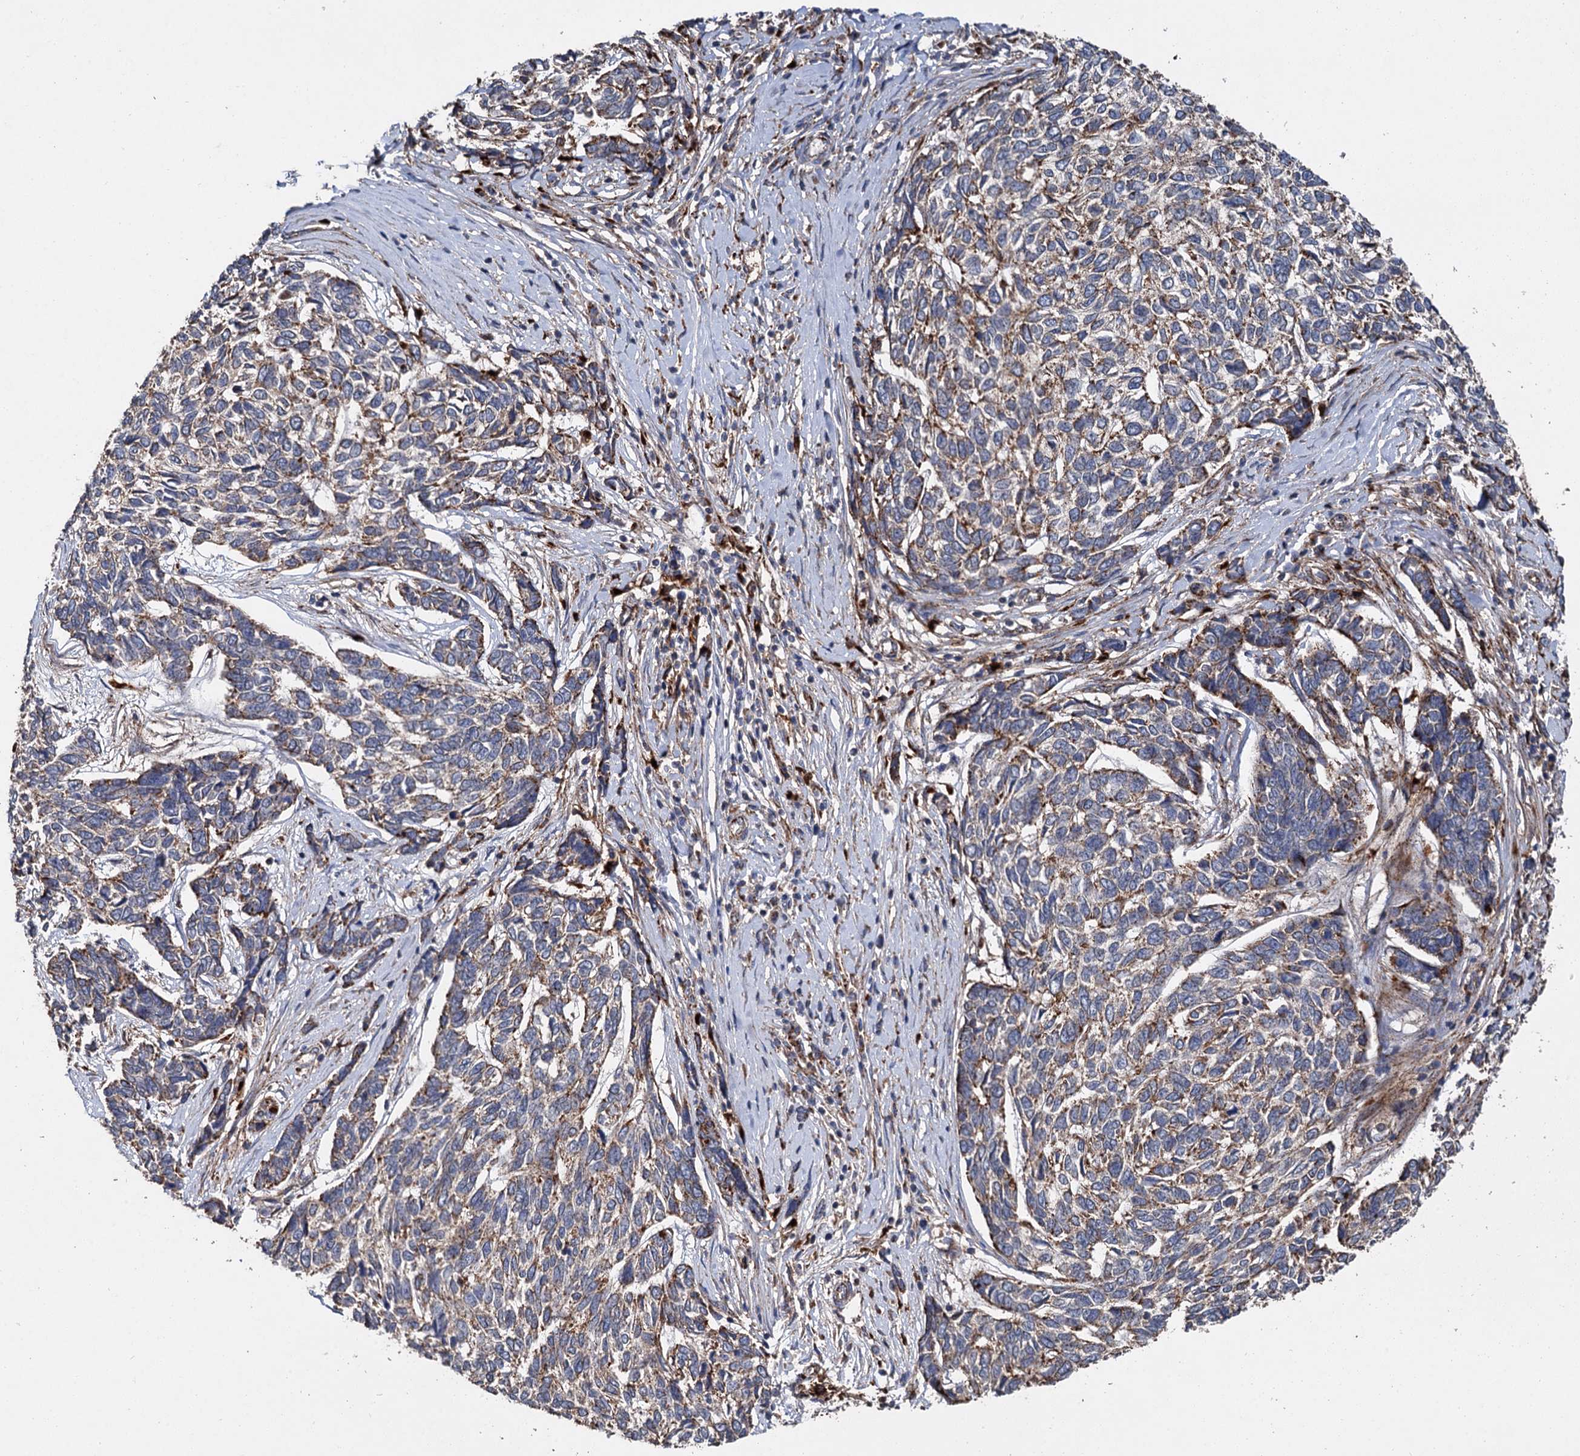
{"staining": {"intensity": "strong", "quantity": "<25%", "location": "cytoplasmic/membranous"}, "tissue": "skin cancer", "cell_type": "Tumor cells", "image_type": "cancer", "snomed": [{"axis": "morphology", "description": "Basal cell carcinoma"}, {"axis": "topography", "description": "Skin"}], "caption": "This is a micrograph of immunohistochemistry staining of skin basal cell carcinoma, which shows strong expression in the cytoplasmic/membranous of tumor cells.", "gene": "GBA1", "patient": {"sex": "female", "age": 65}}